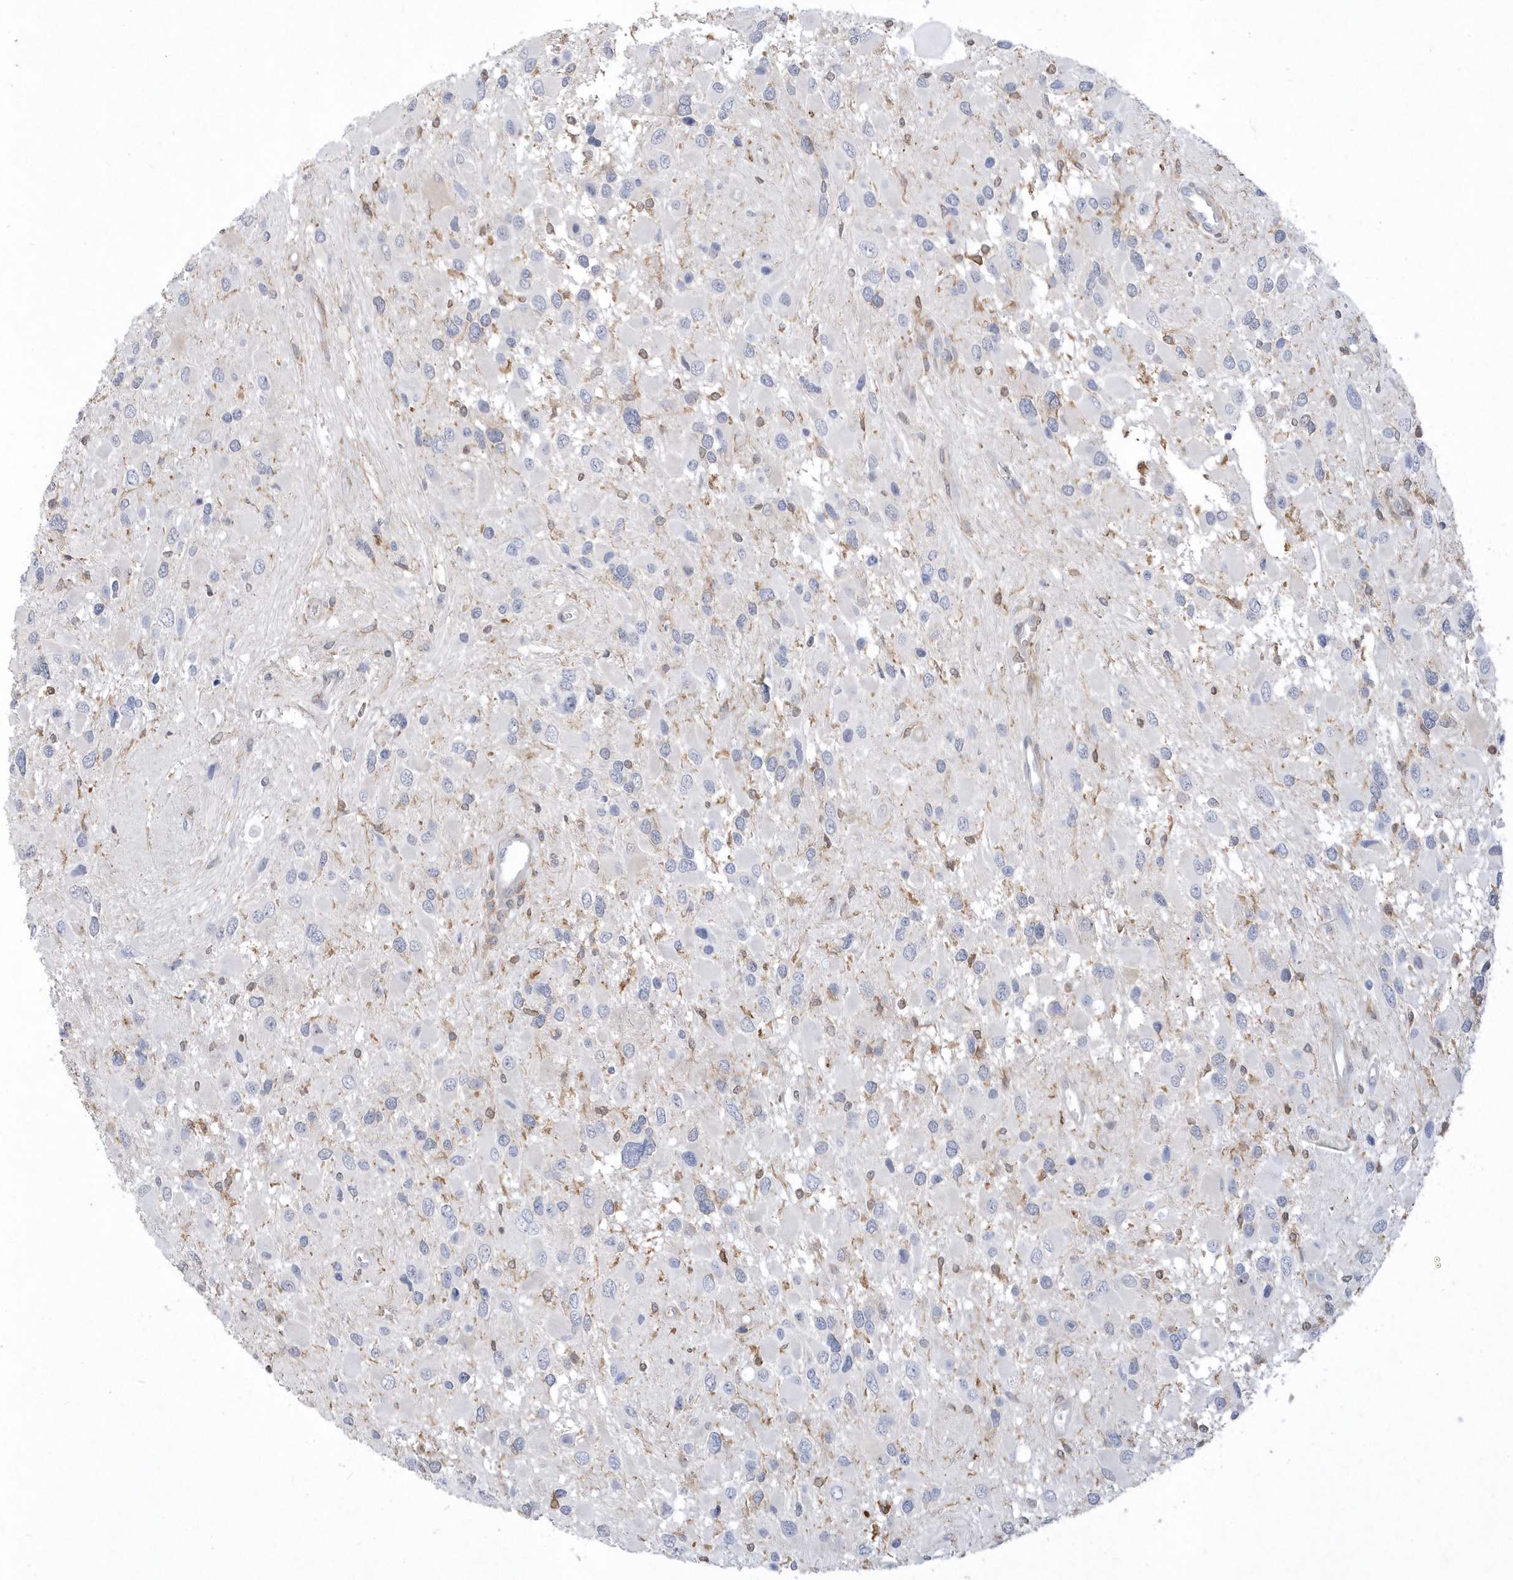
{"staining": {"intensity": "negative", "quantity": "none", "location": "none"}, "tissue": "glioma", "cell_type": "Tumor cells", "image_type": "cancer", "snomed": [{"axis": "morphology", "description": "Glioma, malignant, High grade"}, {"axis": "topography", "description": "Brain"}], "caption": "This is an IHC photomicrograph of glioma. There is no expression in tumor cells.", "gene": "TSPEAR", "patient": {"sex": "male", "age": 53}}